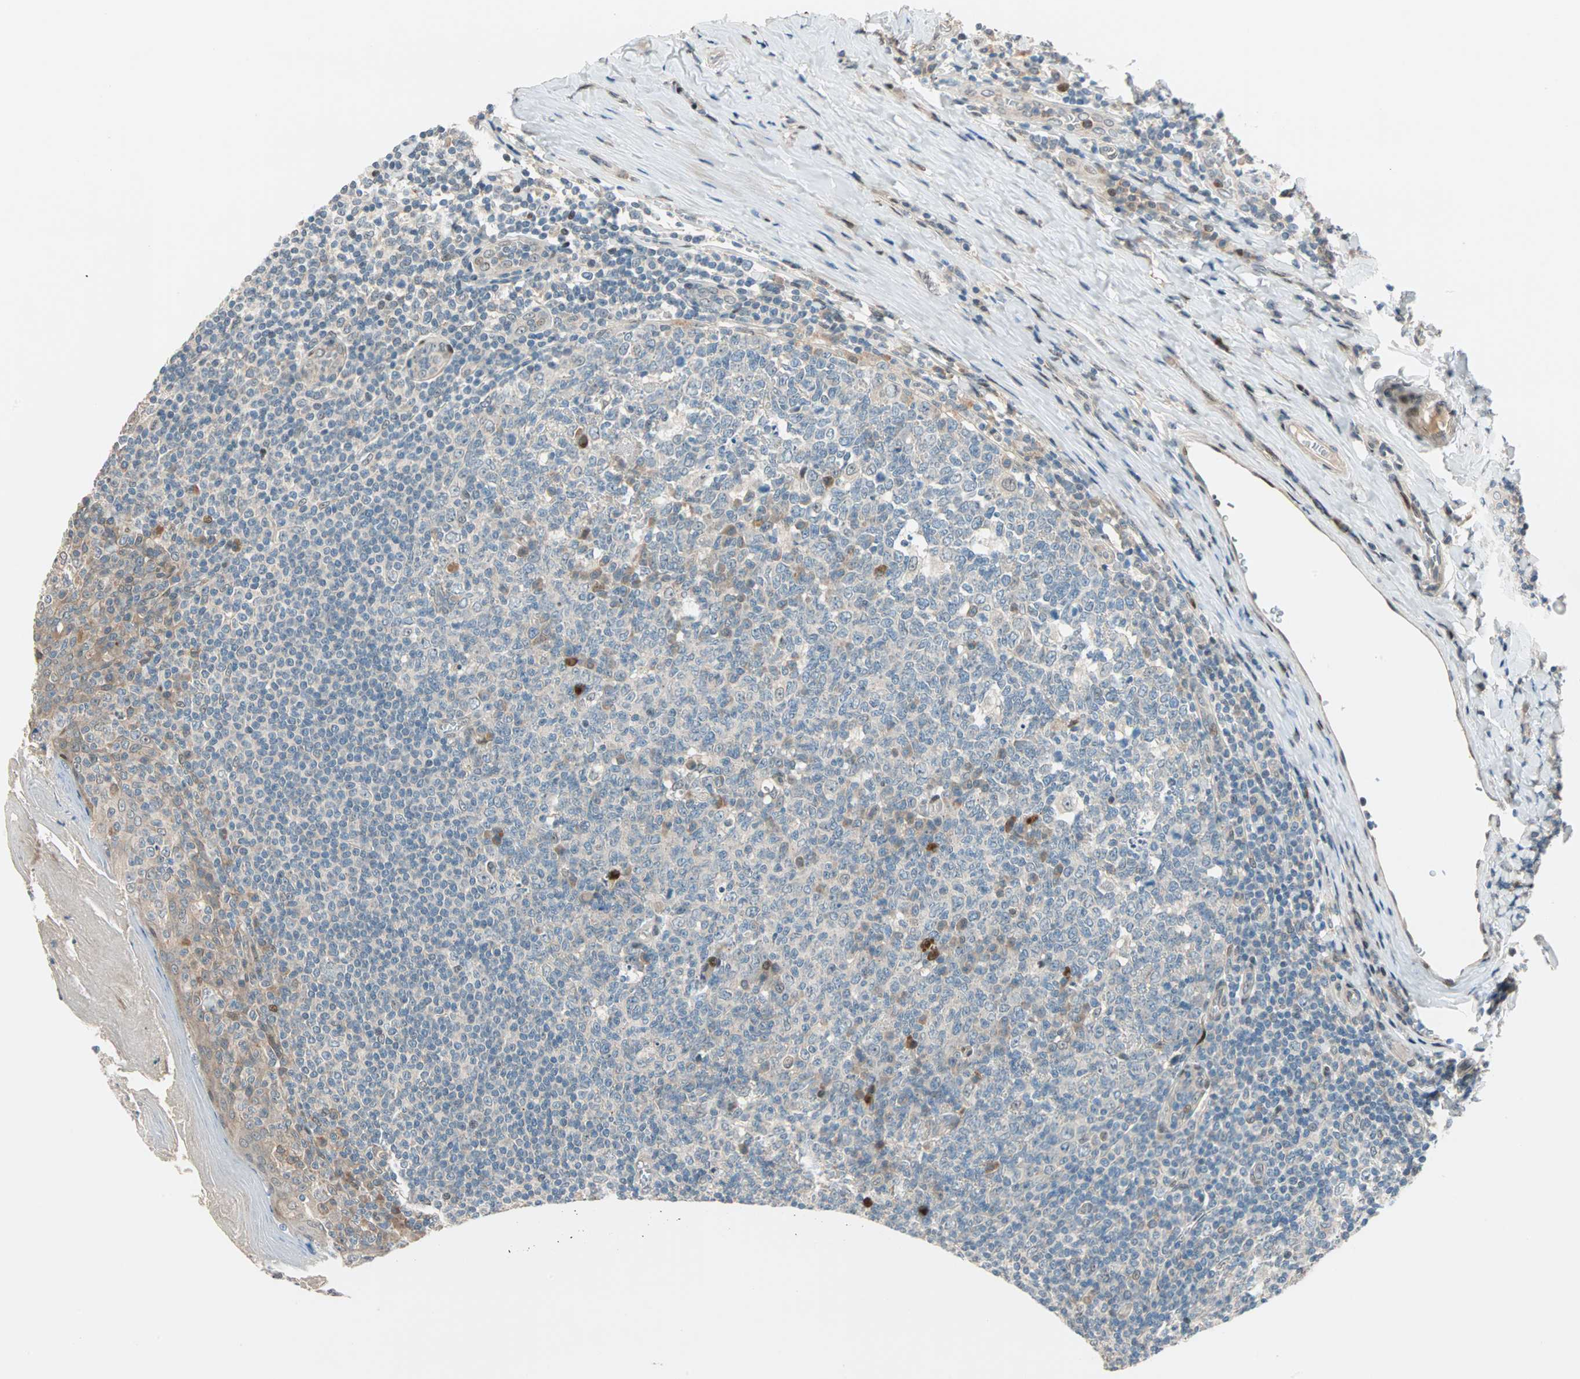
{"staining": {"intensity": "moderate", "quantity": "<25%", "location": "nuclear"}, "tissue": "tonsil", "cell_type": "Germinal center cells", "image_type": "normal", "snomed": [{"axis": "morphology", "description": "Normal tissue, NOS"}, {"axis": "topography", "description": "Tonsil"}], "caption": "Tonsil stained with a brown dye shows moderate nuclear positive staining in about <25% of germinal center cells.", "gene": "HECW1", "patient": {"sex": "male", "age": 31}}